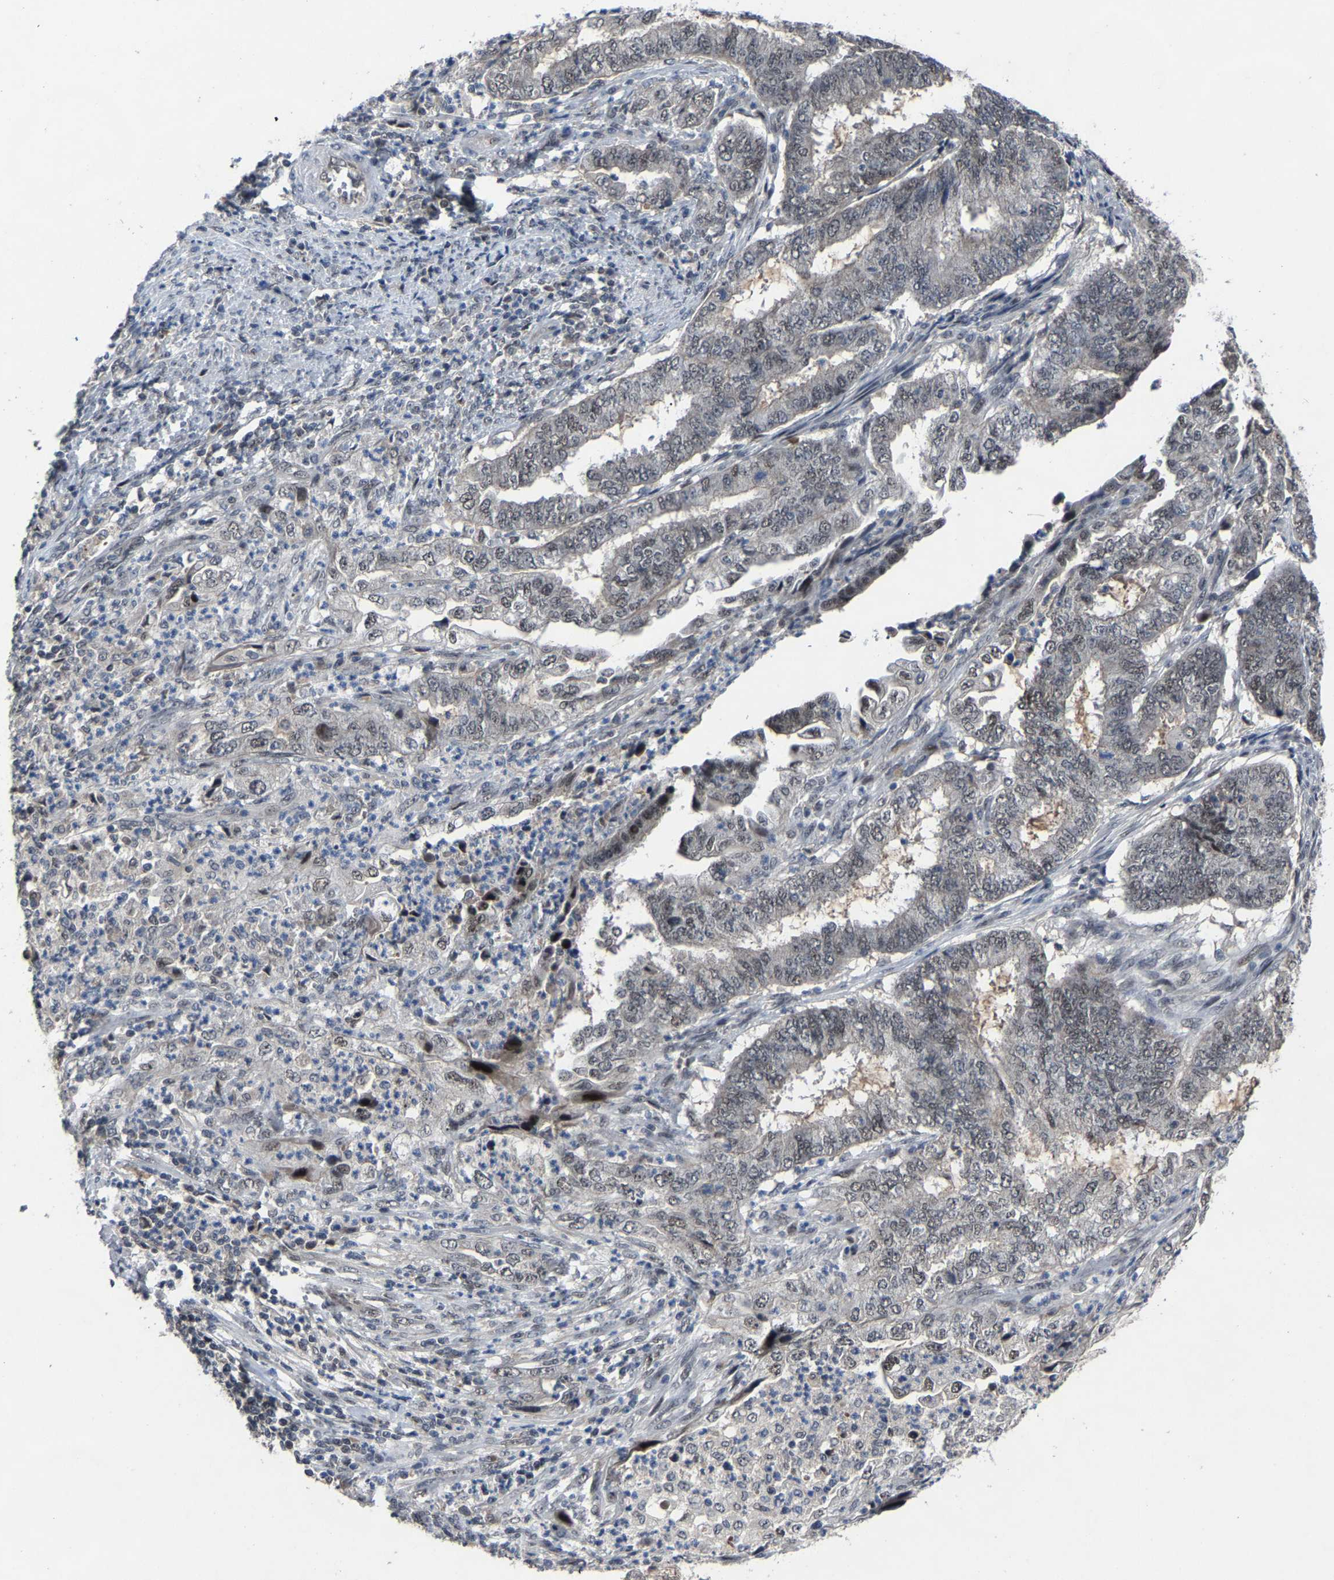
{"staining": {"intensity": "weak", "quantity": ">75%", "location": "nuclear"}, "tissue": "endometrial cancer", "cell_type": "Tumor cells", "image_type": "cancer", "snomed": [{"axis": "morphology", "description": "Adenocarcinoma, NOS"}, {"axis": "topography", "description": "Endometrium"}], "caption": "Approximately >75% of tumor cells in endometrial cancer (adenocarcinoma) show weak nuclear protein expression as visualized by brown immunohistochemical staining.", "gene": "LSM8", "patient": {"sex": "female", "age": 51}}